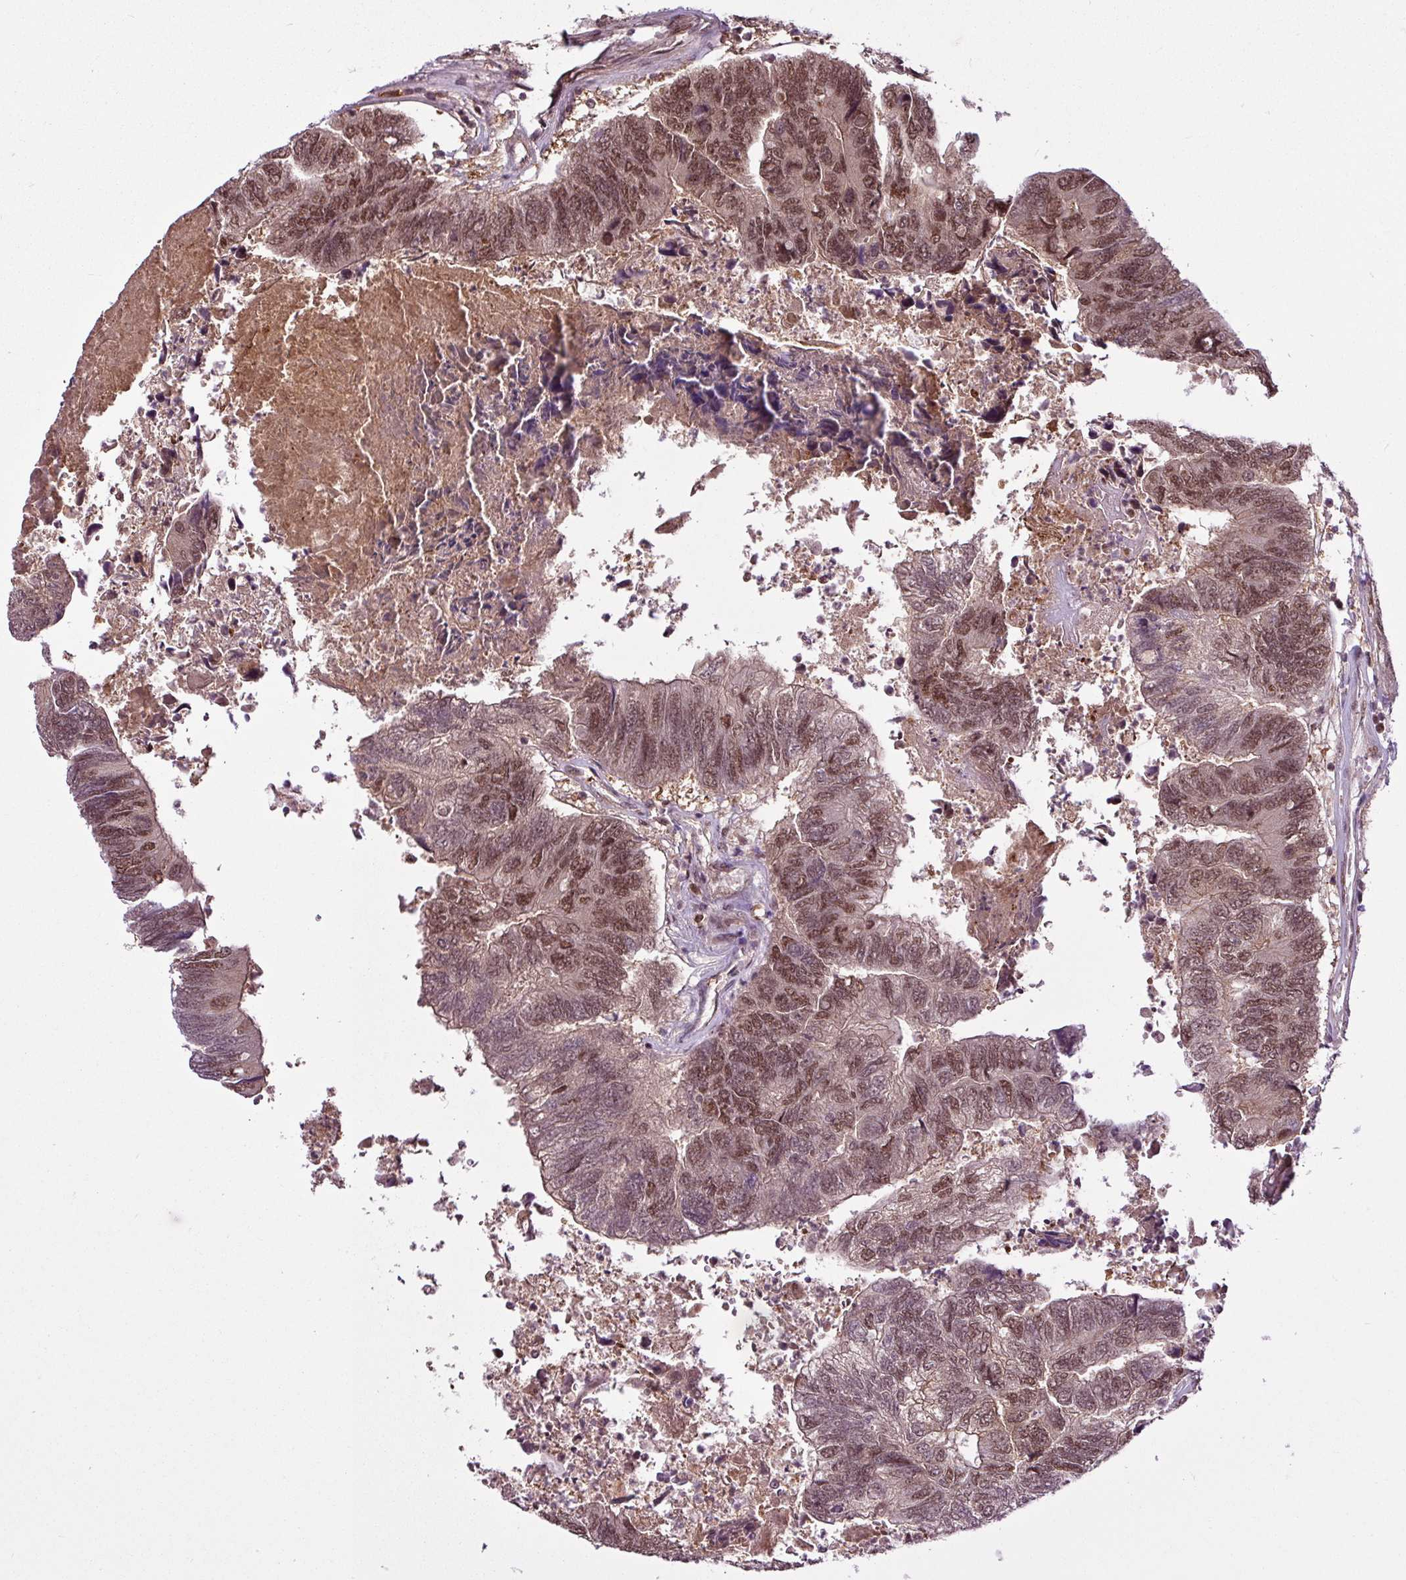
{"staining": {"intensity": "moderate", "quantity": ">75%", "location": "cytoplasmic/membranous,nuclear"}, "tissue": "colorectal cancer", "cell_type": "Tumor cells", "image_type": "cancer", "snomed": [{"axis": "morphology", "description": "Adenocarcinoma, NOS"}, {"axis": "topography", "description": "Colon"}], "caption": "This image demonstrates immunohistochemistry (IHC) staining of colorectal cancer (adenocarcinoma), with medium moderate cytoplasmic/membranous and nuclear positivity in approximately >75% of tumor cells.", "gene": "ITPKC", "patient": {"sex": "female", "age": 67}}